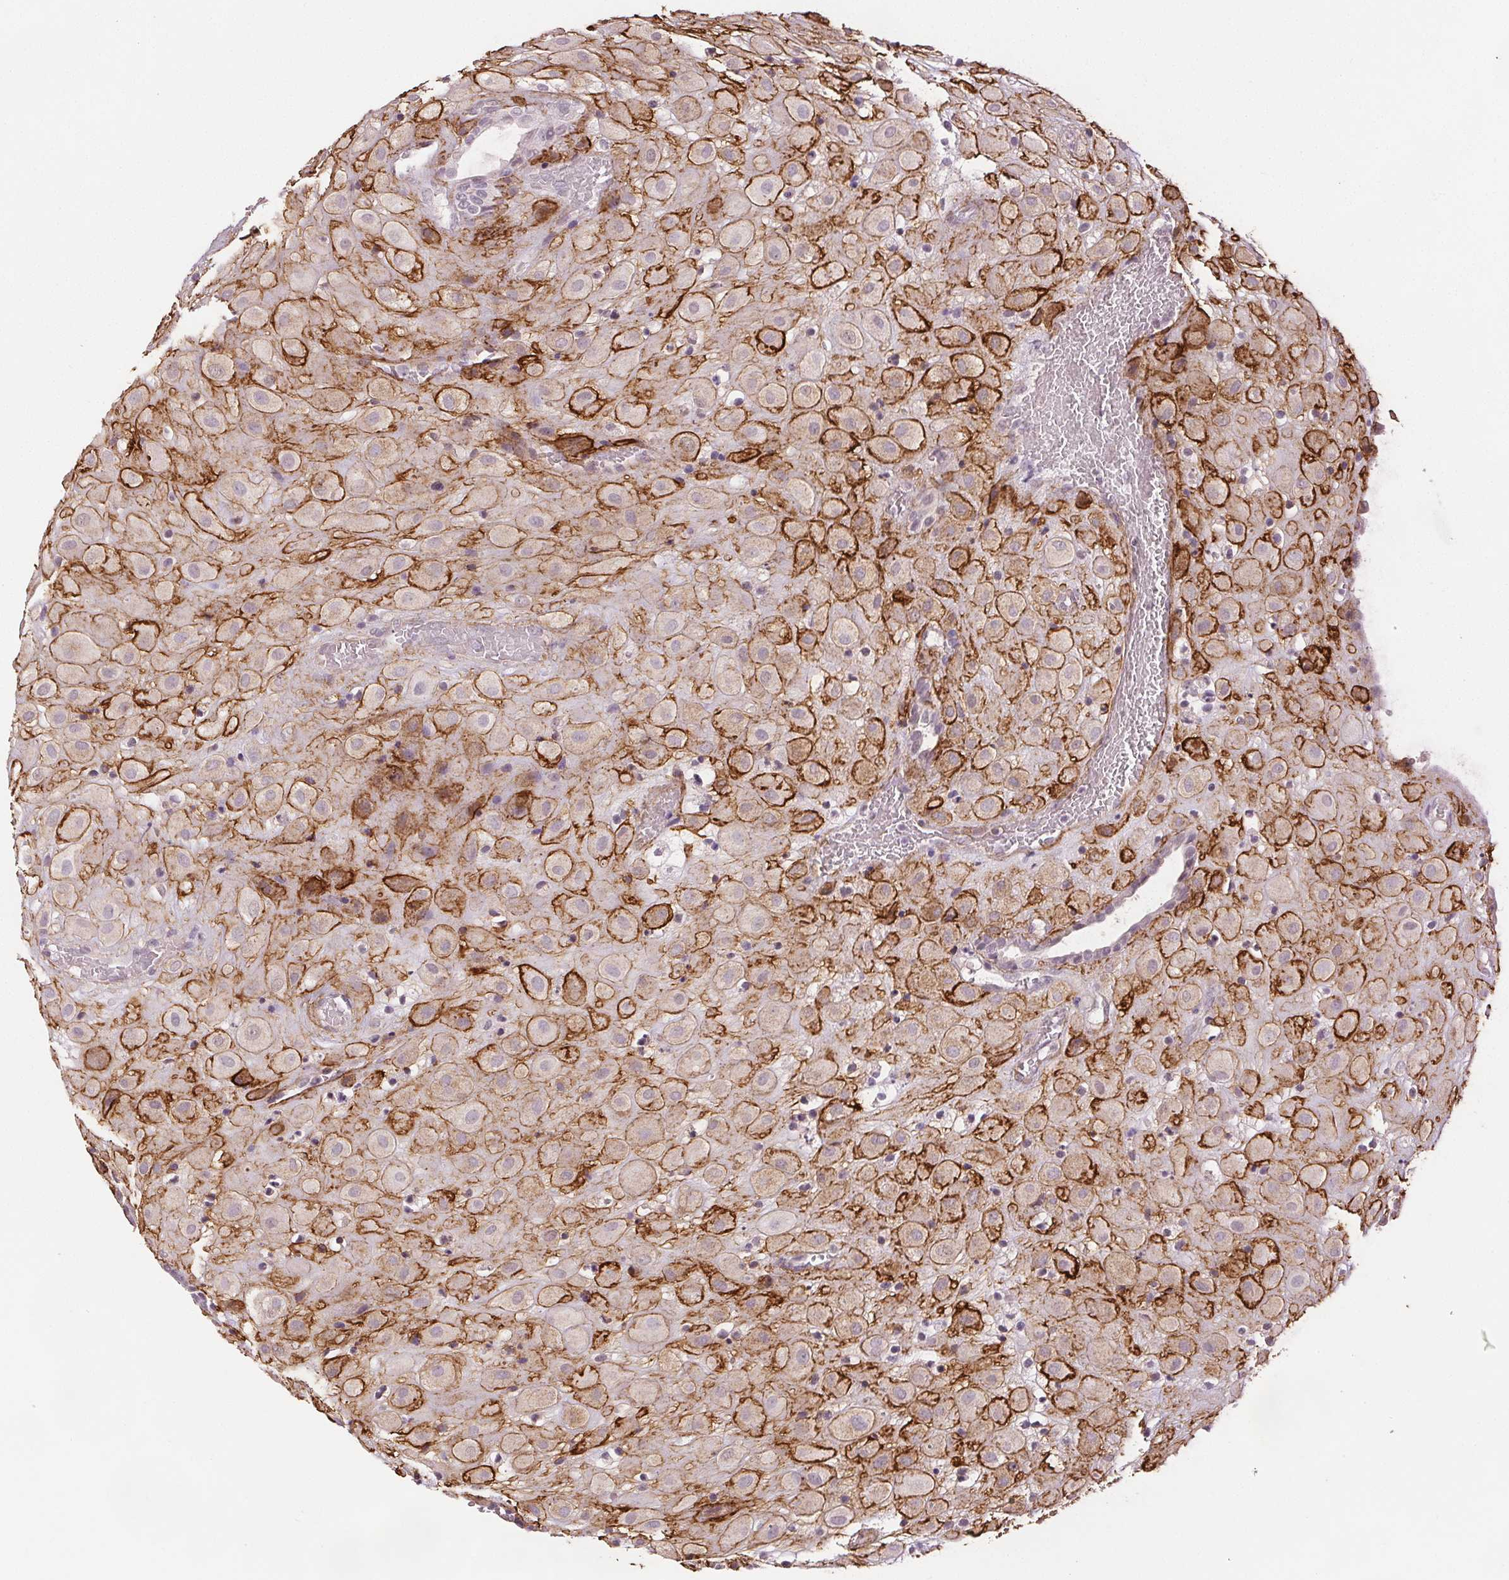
{"staining": {"intensity": "moderate", "quantity": "25%-75%", "location": "cytoplasmic/membranous"}, "tissue": "placenta", "cell_type": "Decidual cells", "image_type": "normal", "snomed": [{"axis": "morphology", "description": "Normal tissue, NOS"}, {"axis": "topography", "description": "Placenta"}], "caption": "High-magnification brightfield microscopy of normal placenta stained with DAB (3,3'-diaminobenzidine) (brown) and counterstained with hematoxylin (blue). decidual cells exhibit moderate cytoplasmic/membranous positivity is appreciated in about25%-75% of cells.", "gene": "FBN1", "patient": {"sex": "female", "age": 24}}